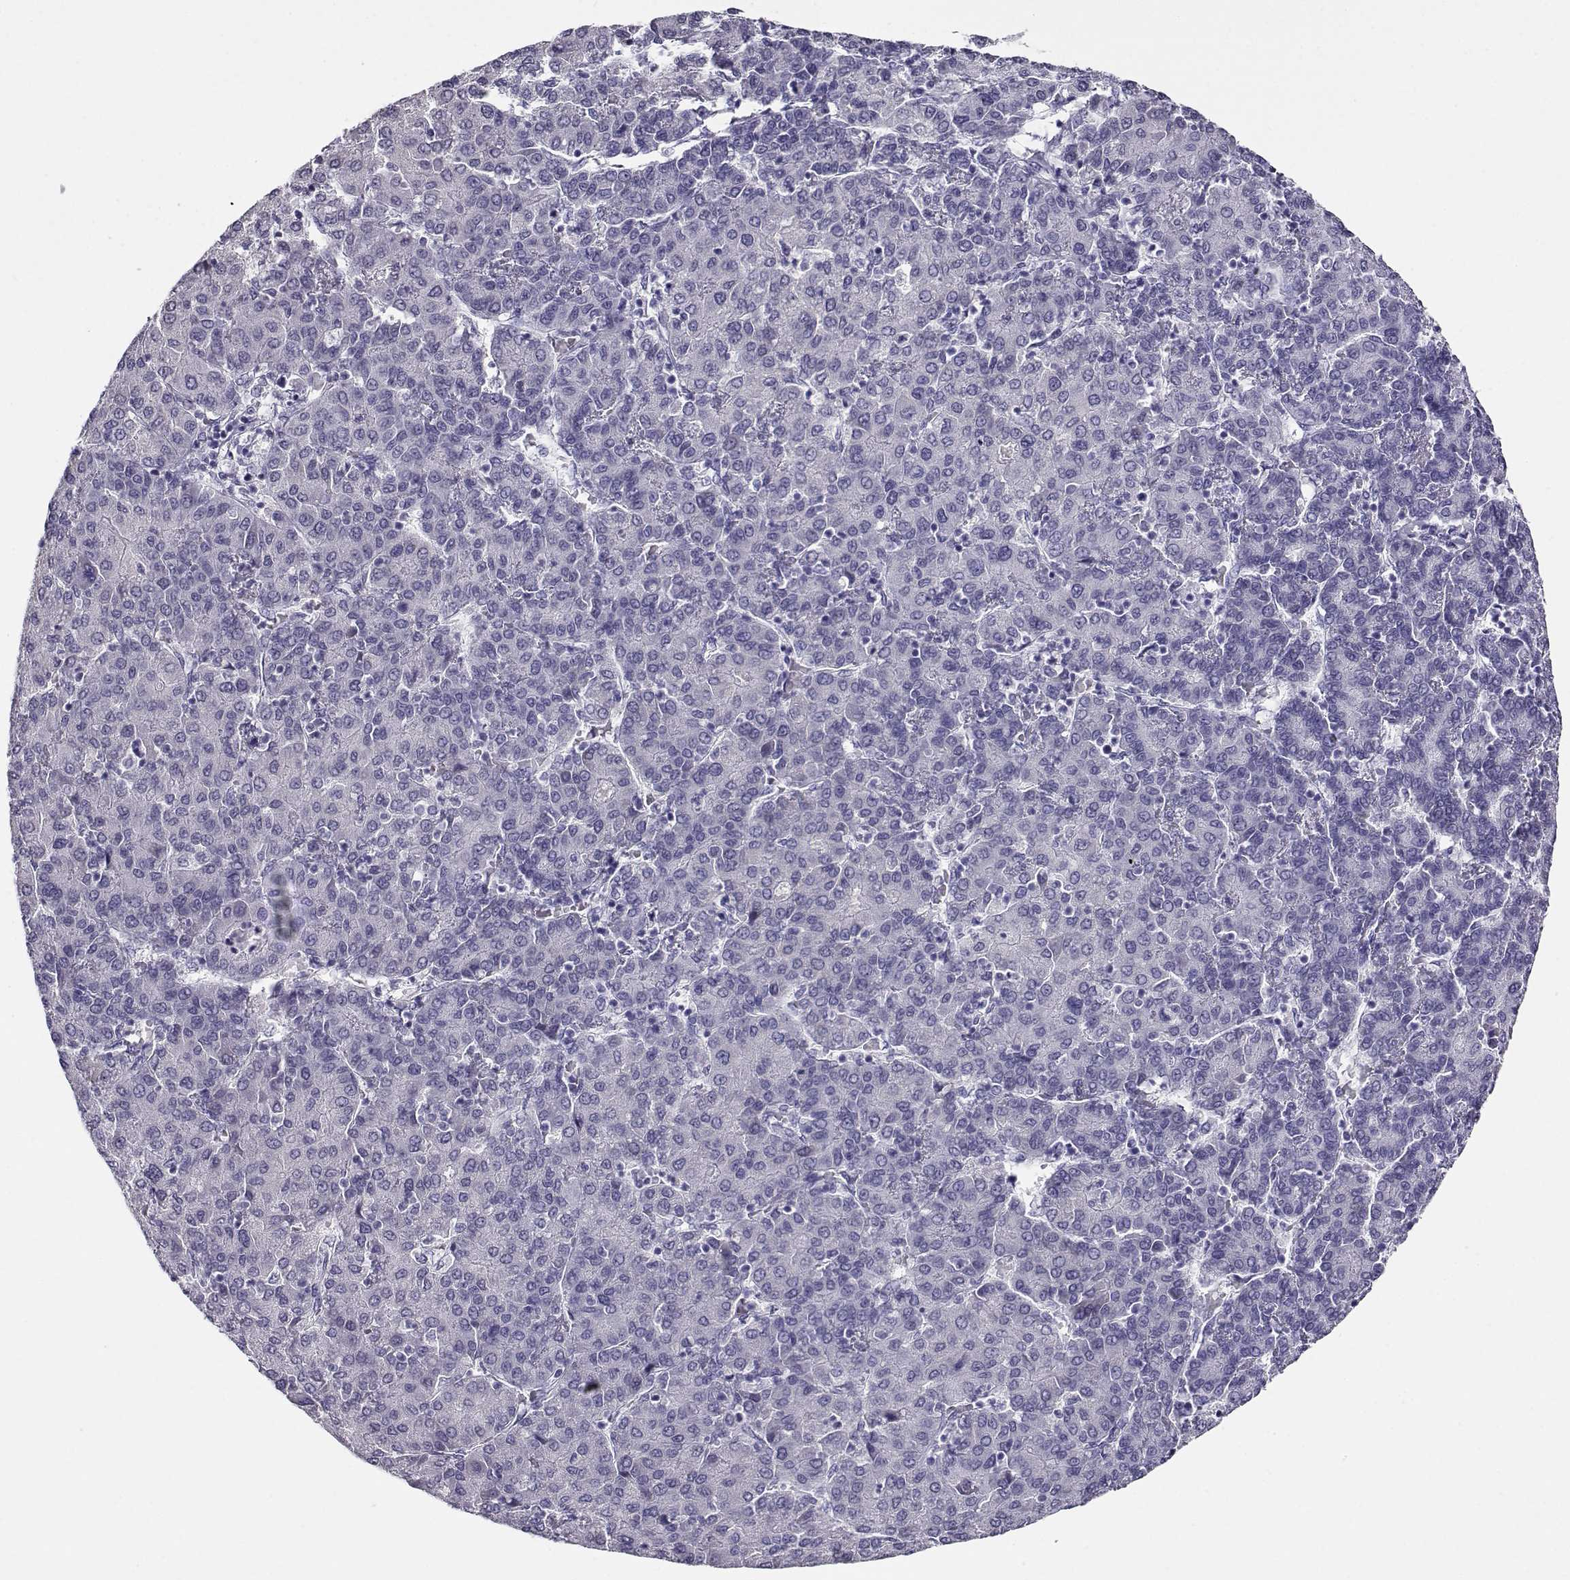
{"staining": {"intensity": "negative", "quantity": "none", "location": "none"}, "tissue": "liver cancer", "cell_type": "Tumor cells", "image_type": "cancer", "snomed": [{"axis": "morphology", "description": "Carcinoma, Hepatocellular, NOS"}, {"axis": "topography", "description": "Liver"}], "caption": "Tumor cells are negative for protein expression in human hepatocellular carcinoma (liver). (DAB IHC visualized using brightfield microscopy, high magnification).", "gene": "CABS1", "patient": {"sex": "male", "age": 65}}